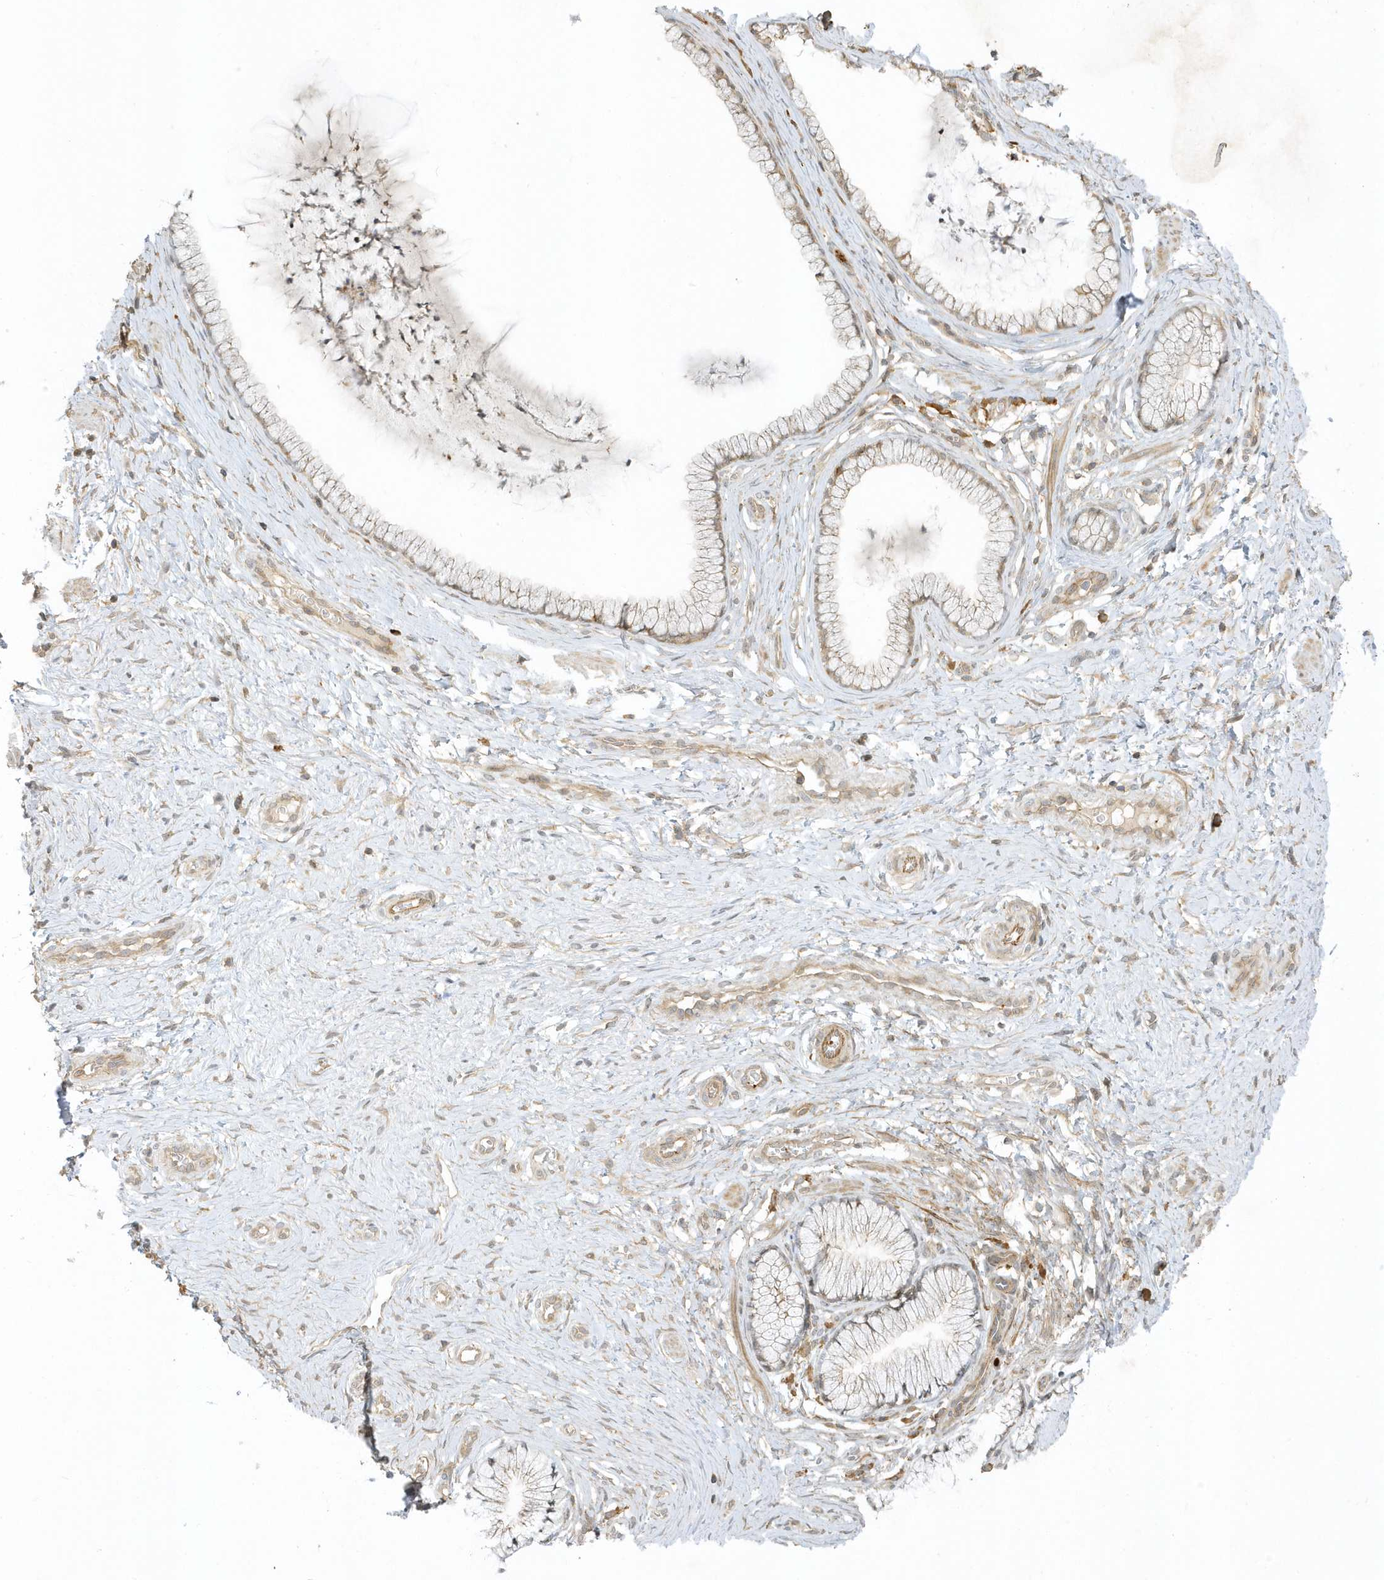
{"staining": {"intensity": "moderate", "quantity": "25%-75%", "location": "cytoplasmic/membranous"}, "tissue": "cervix", "cell_type": "Glandular cells", "image_type": "normal", "snomed": [{"axis": "morphology", "description": "Normal tissue, NOS"}, {"axis": "topography", "description": "Cervix"}], "caption": "Glandular cells show medium levels of moderate cytoplasmic/membranous staining in approximately 25%-75% of cells in unremarkable human cervix.", "gene": "ZBTB8A", "patient": {"sex": "female", "age": 36}}